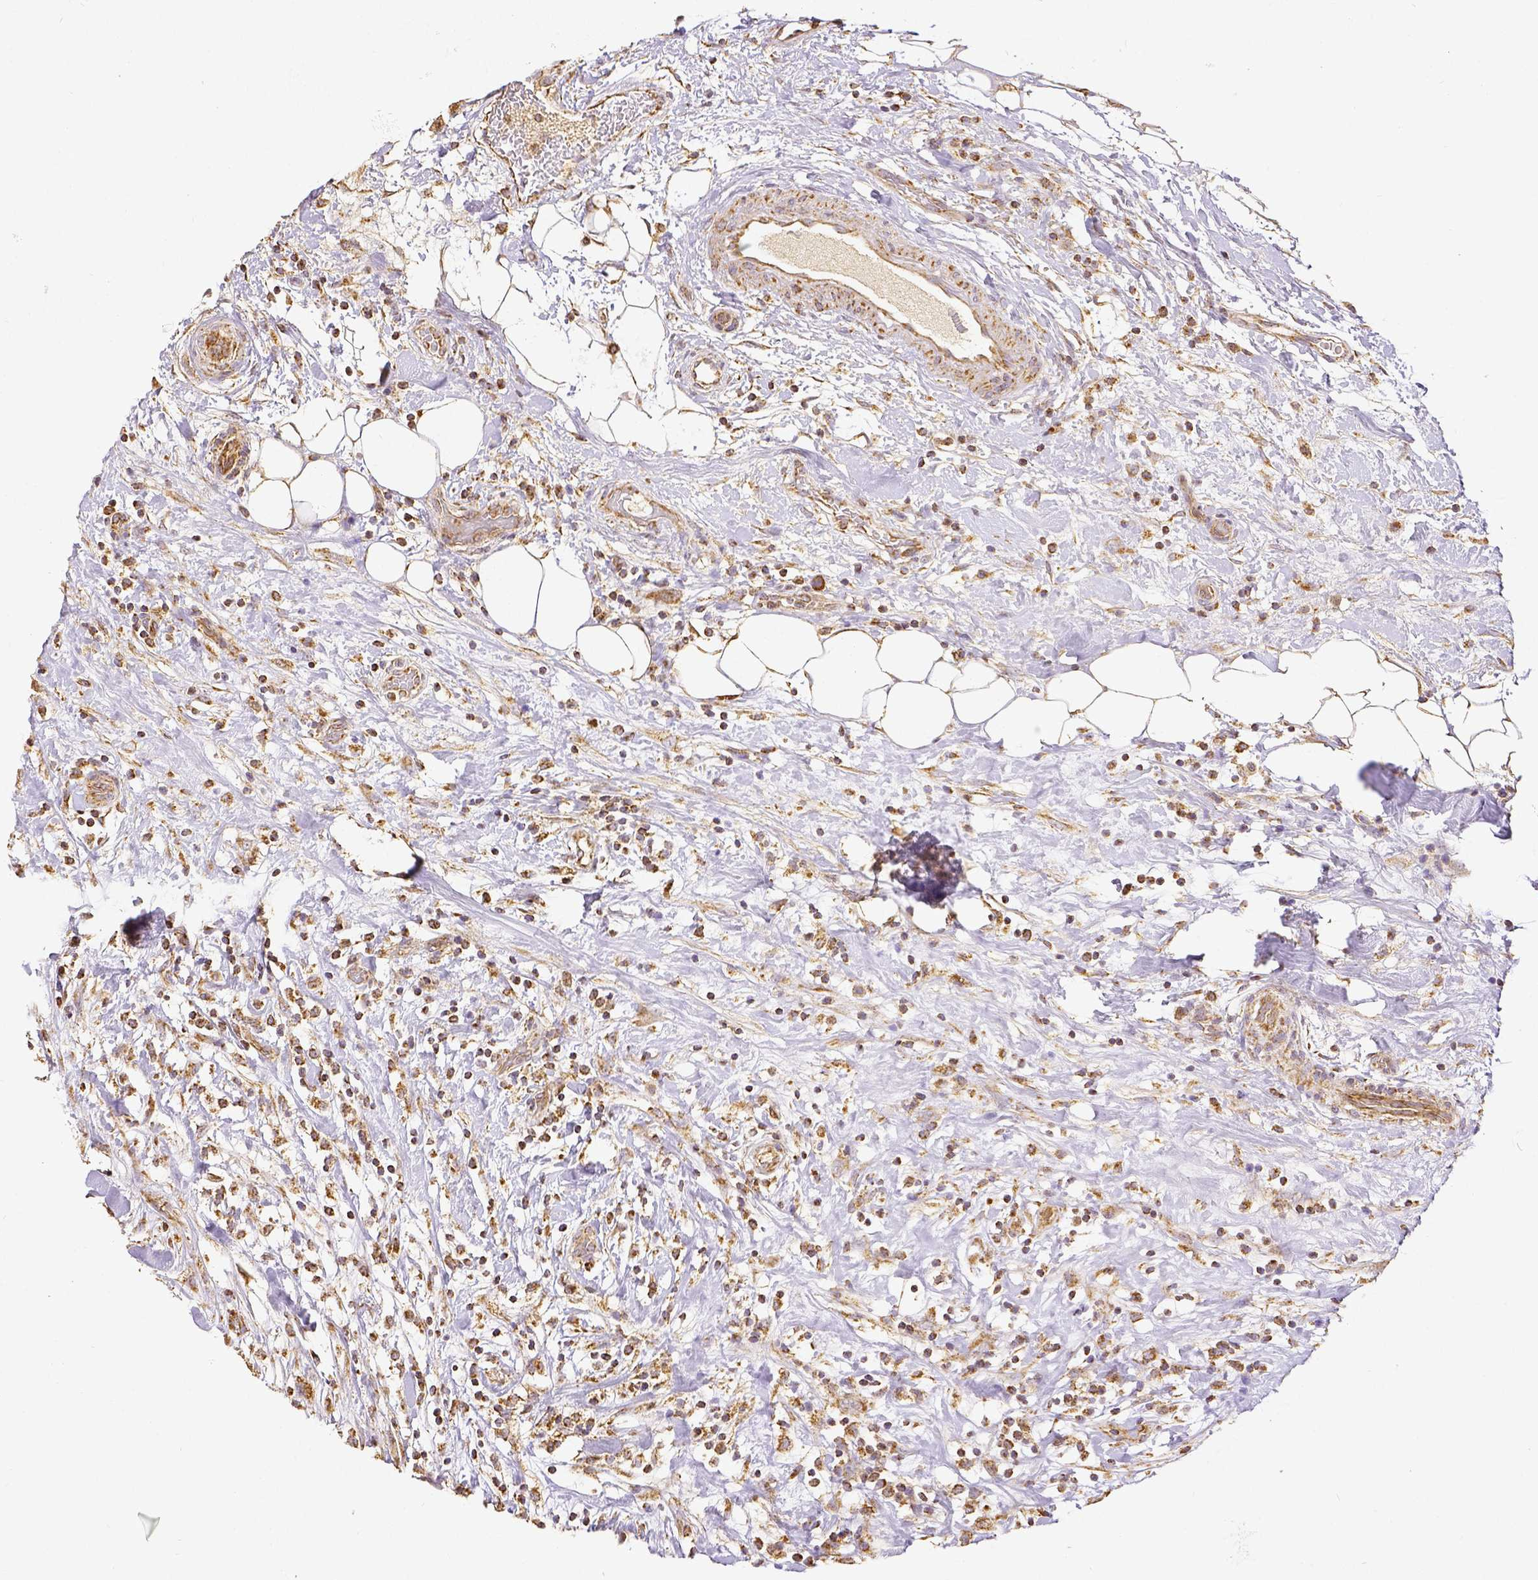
{"staining": {"intensity": "moderate", "quantity": ">75%", "location": "cytoplasmic/membranous"}, "tissue": "renal cancer", "cell_type": "Tumor cells", "image_type": "cancer", "snomed": [{"axis": "morphology", "description": "Adenocarcinoma, NOS"}, {"axis": "topography", "description": "Kidney"}], "caption": "This image reveals immunohistochemistry (IHC) staining of human renal cancer (adenocarcinoma), with medium moderate cytoplasmic/membranous positivity in approximately >75% of tumor cells.", "gene": "SDHB", "patient": {"sex": "male", "age": 59}}